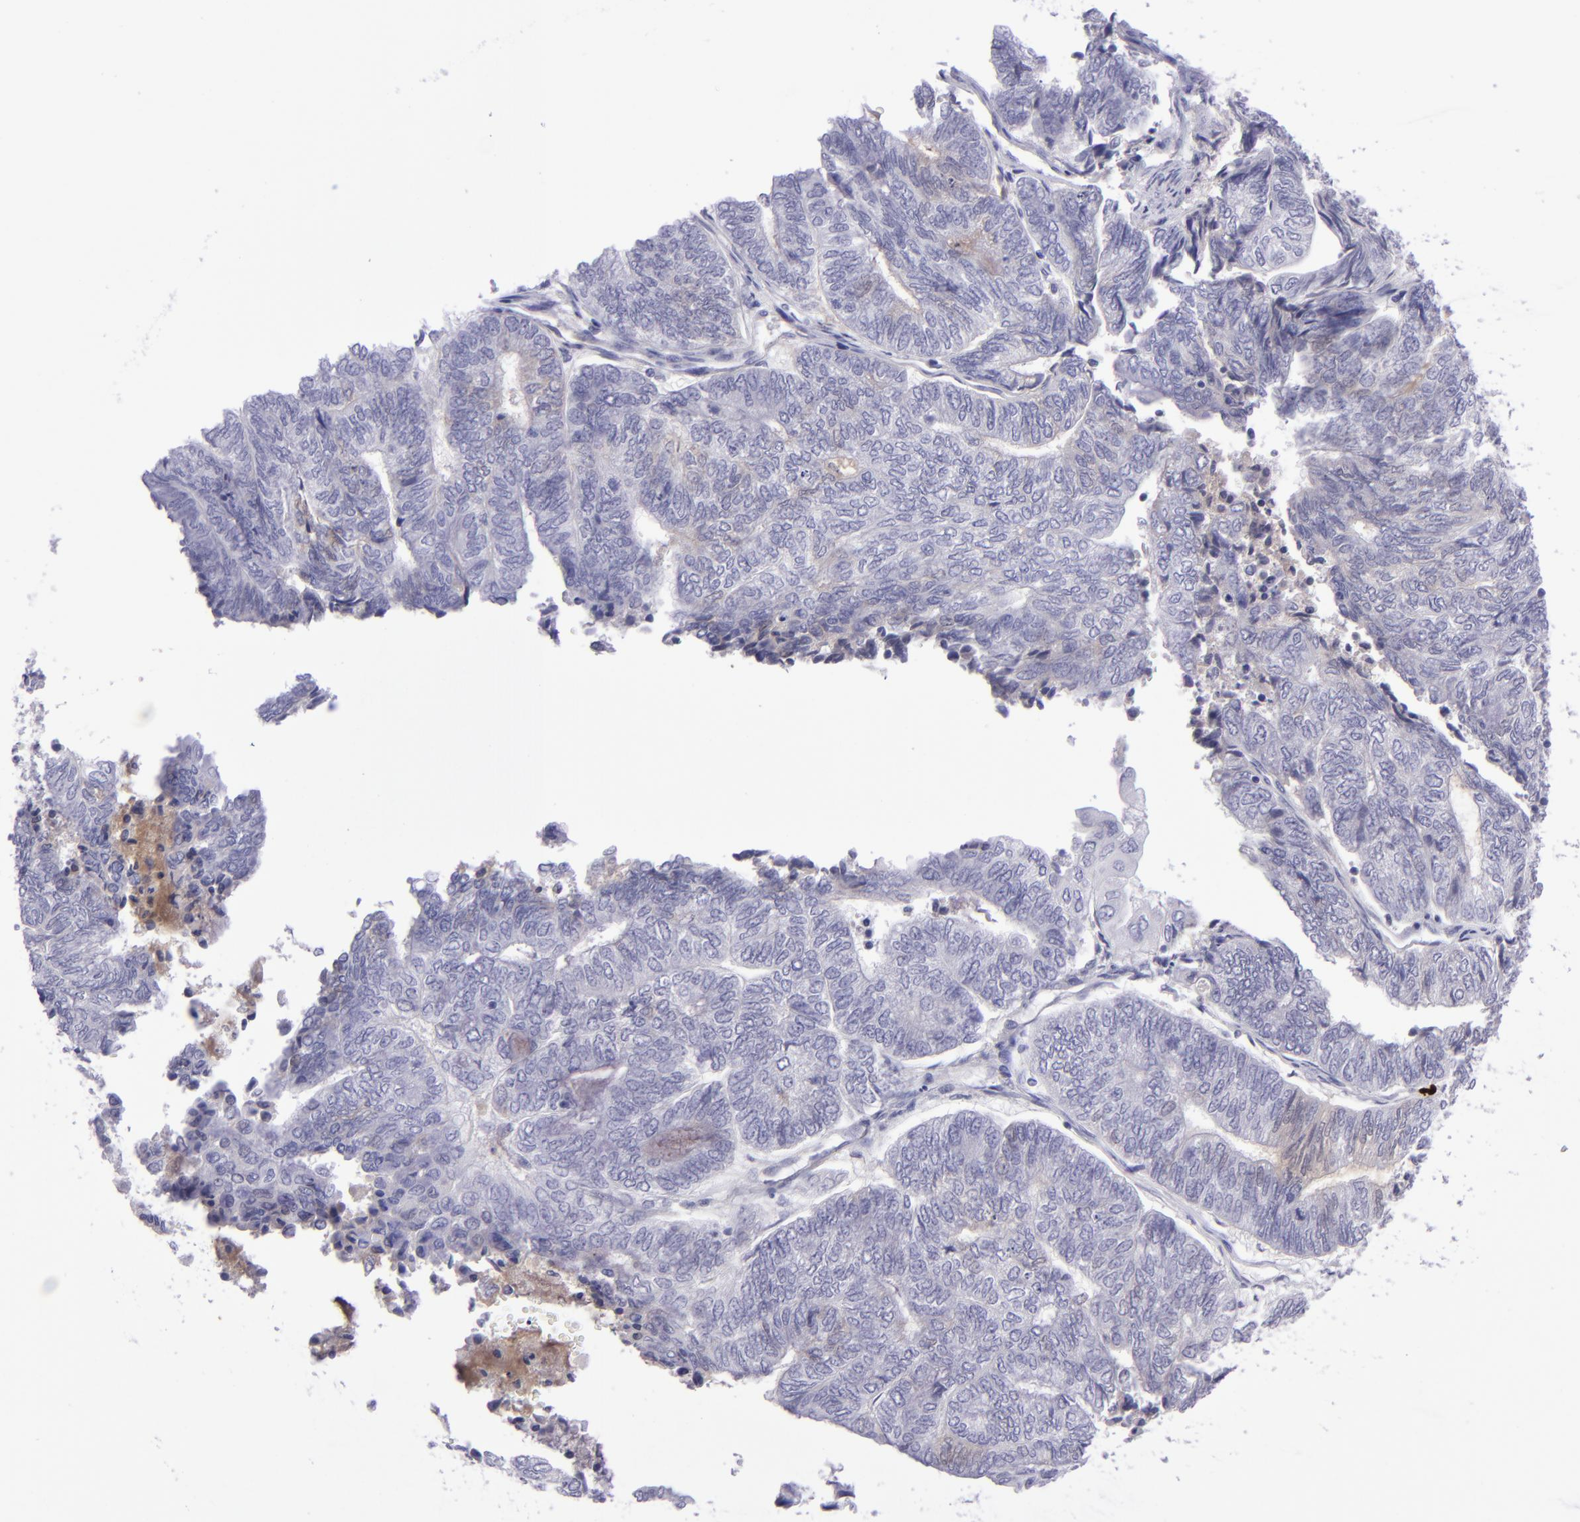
{"staining": {"intensity": "negative", "quantity": "none", "location": "none"}, "tissue": "endometrial cancer", "cell_type": "Tumor cells", "image_type": "cancer", "snomed": [{"axis": "morphology", "description": "Adenocarcinoma, NOS"}, {"axis": "topography", "description": "Uterus"}, {"axis": "topography", "description": "Endometrium"}], "caption": "Immunohistochemical staining of human endometrial cancer (adenocarcinoma) exhibits no significant expression in tumor cells. (Stains: DAB (3,3'-diaminobenzidine) immunohistochemistry with hematoxylin counter stain, Microscopy: brightfield microscopy at high magnification).", "gene": "POU2F2", "patient": {"sex": "female", "age": 70}}